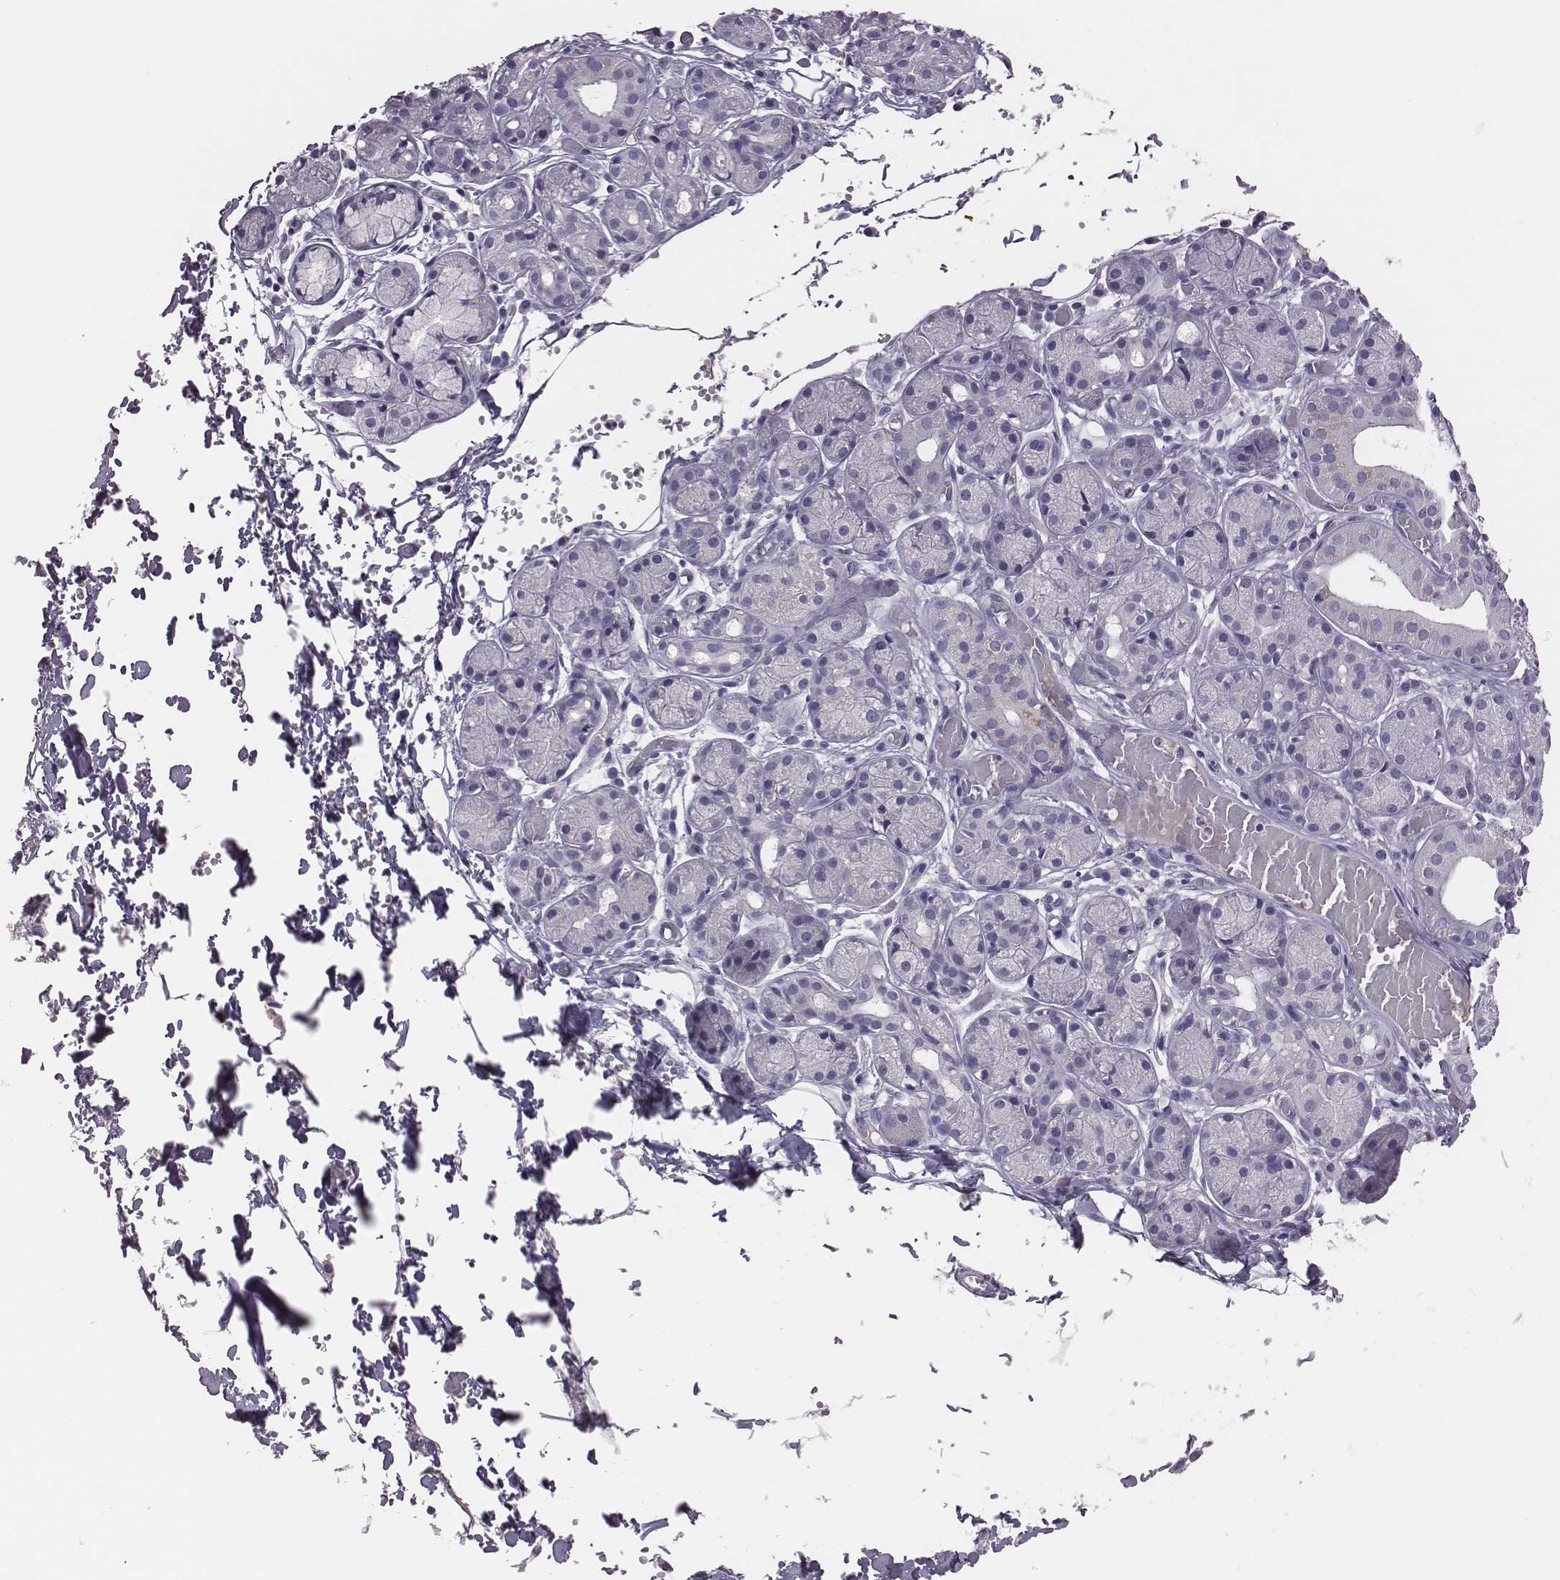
{"staining": {"intensity": "negative", "quantity": "none", "location": "none"}, "tissue": "salivary gland", "cell_type": "Glandular cells", "image_type": "normal", "snomed": [{"axis": "morphology", "description": "Normal tissue, NOS"}, {"axis": "topography", "description": "Salivary gland"}, {"axis": "topography", "description": "Peripheral nerve tissue"}], "caption": "Immunohistochemistry histopathology image of normal salivary gland: salivary gland stained with DAB demonstrates no significant protein positivity in glandular cells. (Brightfield microscopy of DAB immunohistochemistry (IHC) at high magnification).", "gene": "EN1", "patient": {"sex": "male", "age": 71}}